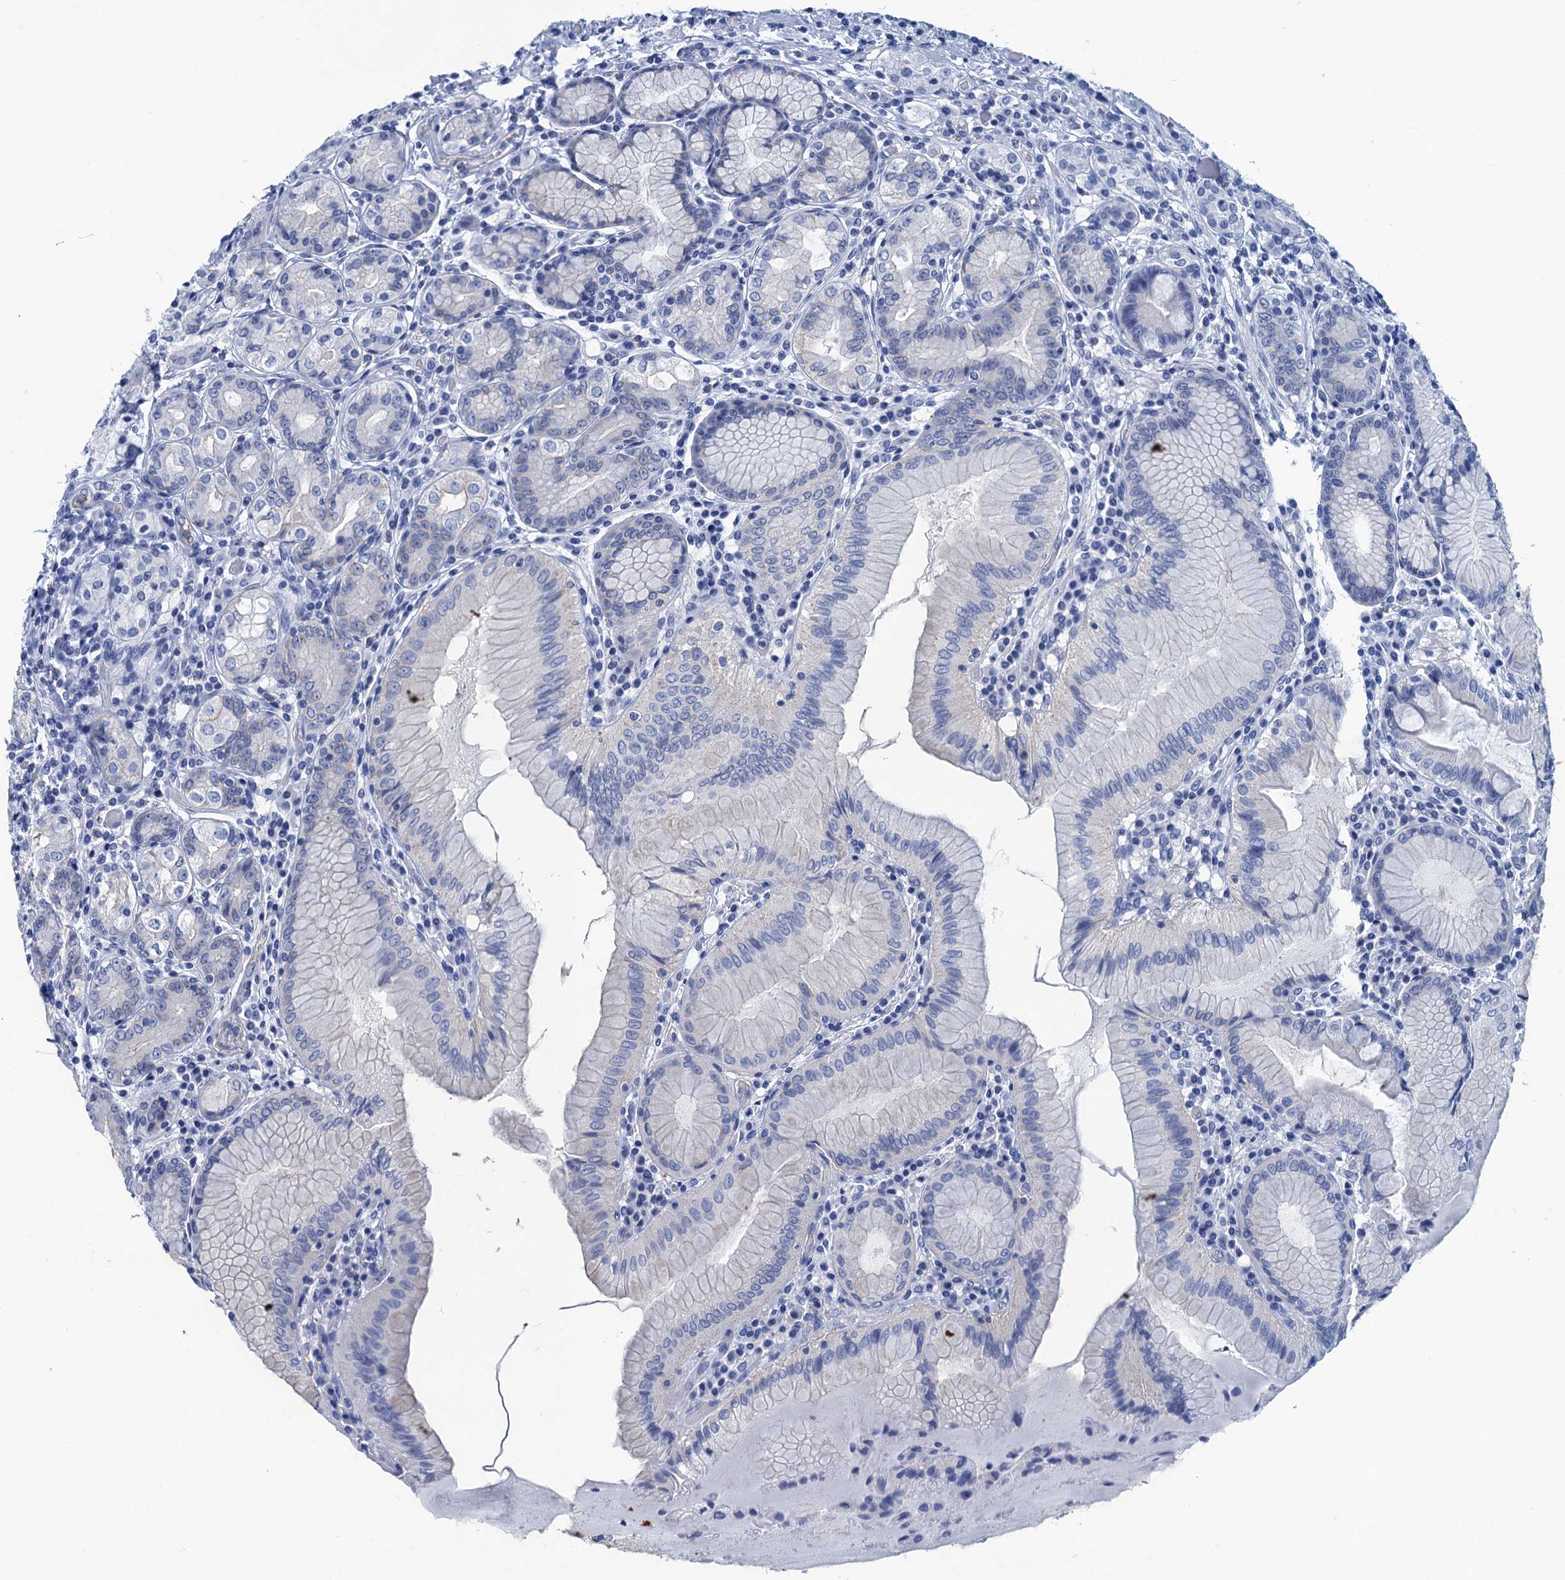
{"staining": {"intensity": "weak", "quantity": "<25%", "location": "cytoplasmic/membranous"}, "tissue": "stomach", "cell_type": "Glandular cells", "image_type": "normal", "snomed": [{"axis": "morphology", "description": "Normal tissue, NOS"}, {"axis": "topography", "description": "Stomach, upper"}, {"axis": "topography", "description": "Stomach, lower"}], "caption": "Immunohistochemistry (IHC) photomicrograph of unremarkable stomach: stomach stained with DAB displays no significant protein staining in glandular cells.", "gene": "CALML5", "patient": {"sex": "female", "age": 76}}